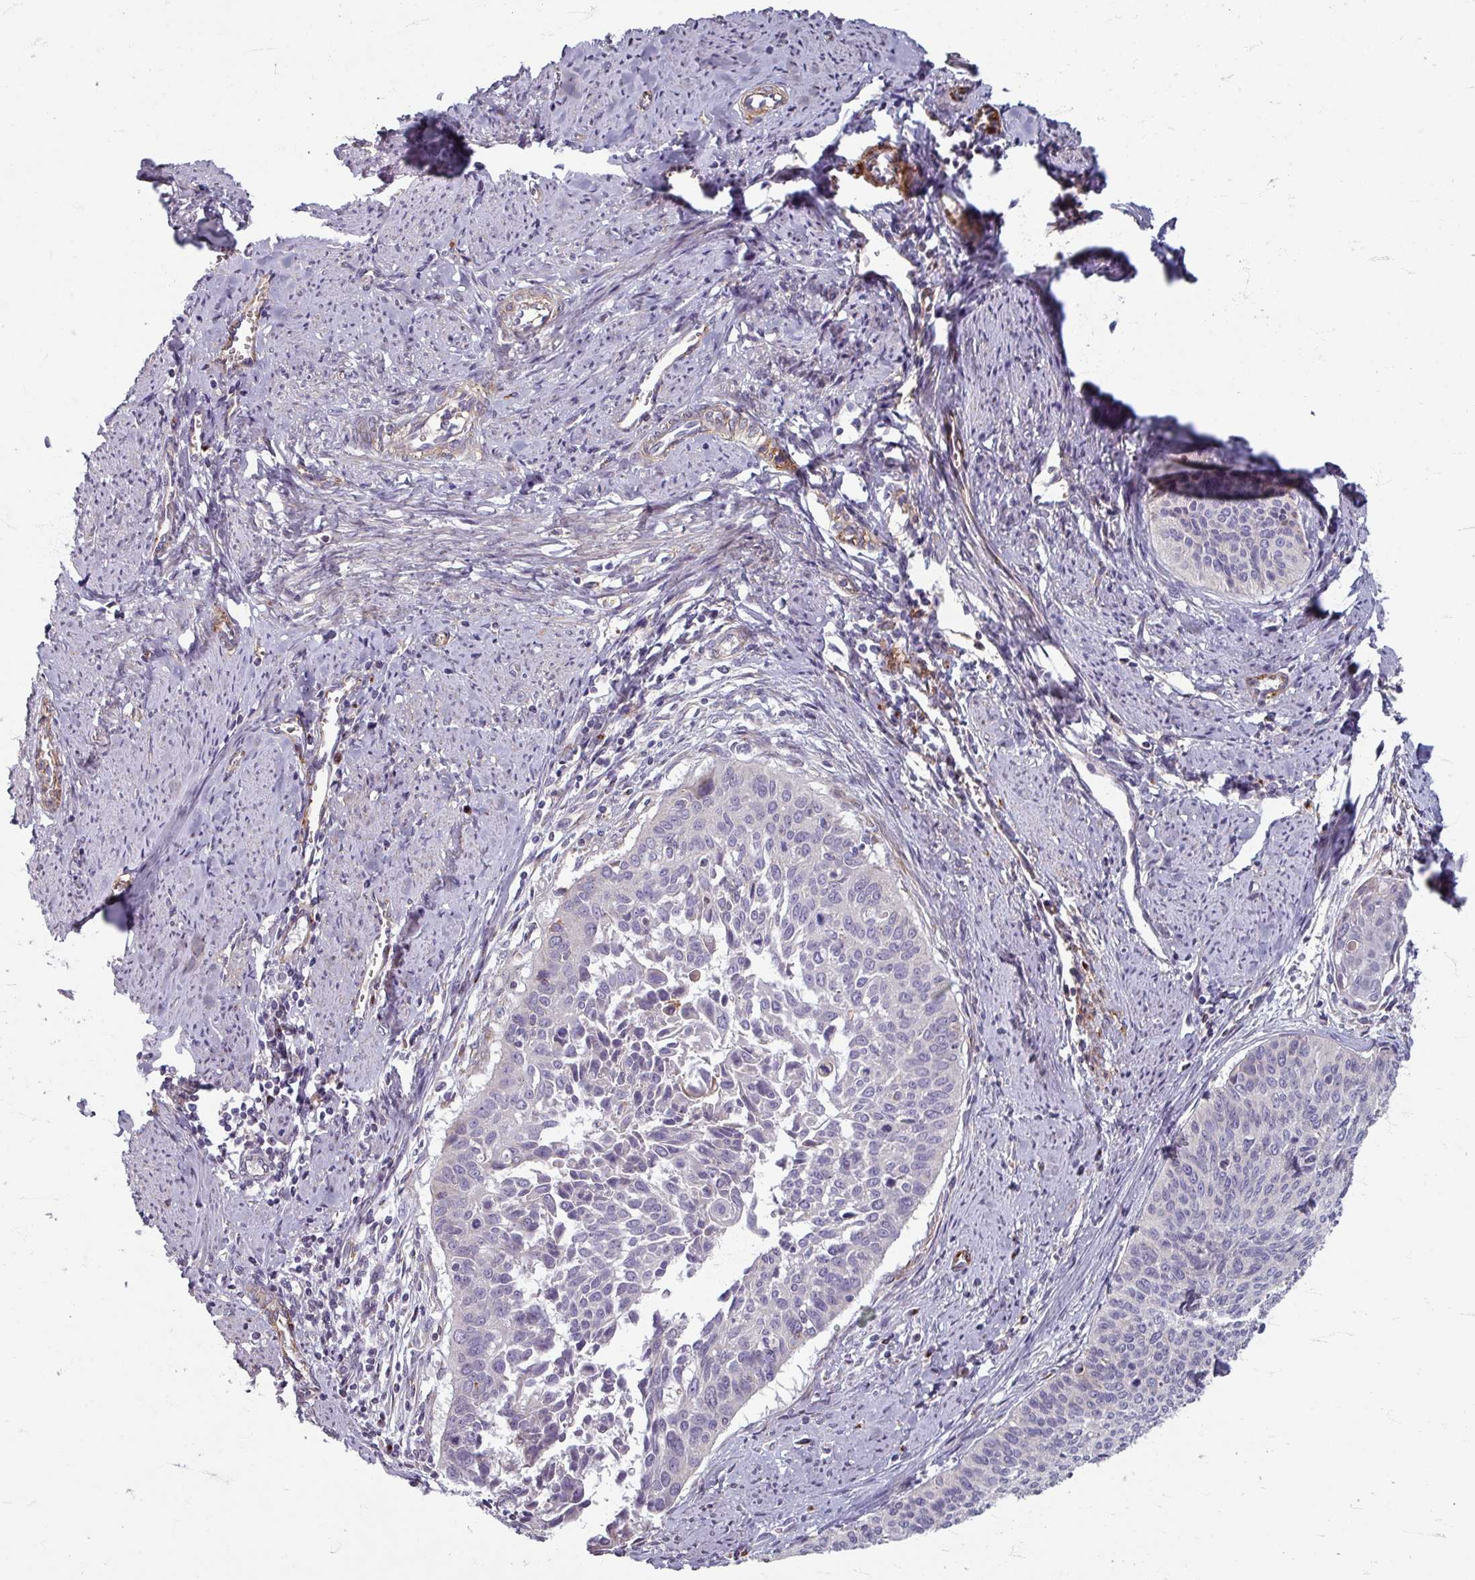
{"staining": {"intensity": "negative", "quantity": "none", "location": "none"}, "tissue": "cervical cancer", "cell_type": "Tumor cells", "image_type": "cancer", "snomed": [{"axis": "morphology", "description": "Squamous cell carcinoma, NOS"}, {"axis": "topography", "description": "Cervix"}], "caption": "Immunohistochemical staining of human squamous cell carcinoma (cervical) exhibits no significant expression in tumor cells.", "gene": "GABARAPL1", "patient": {"sex": "female", "age": 55}}